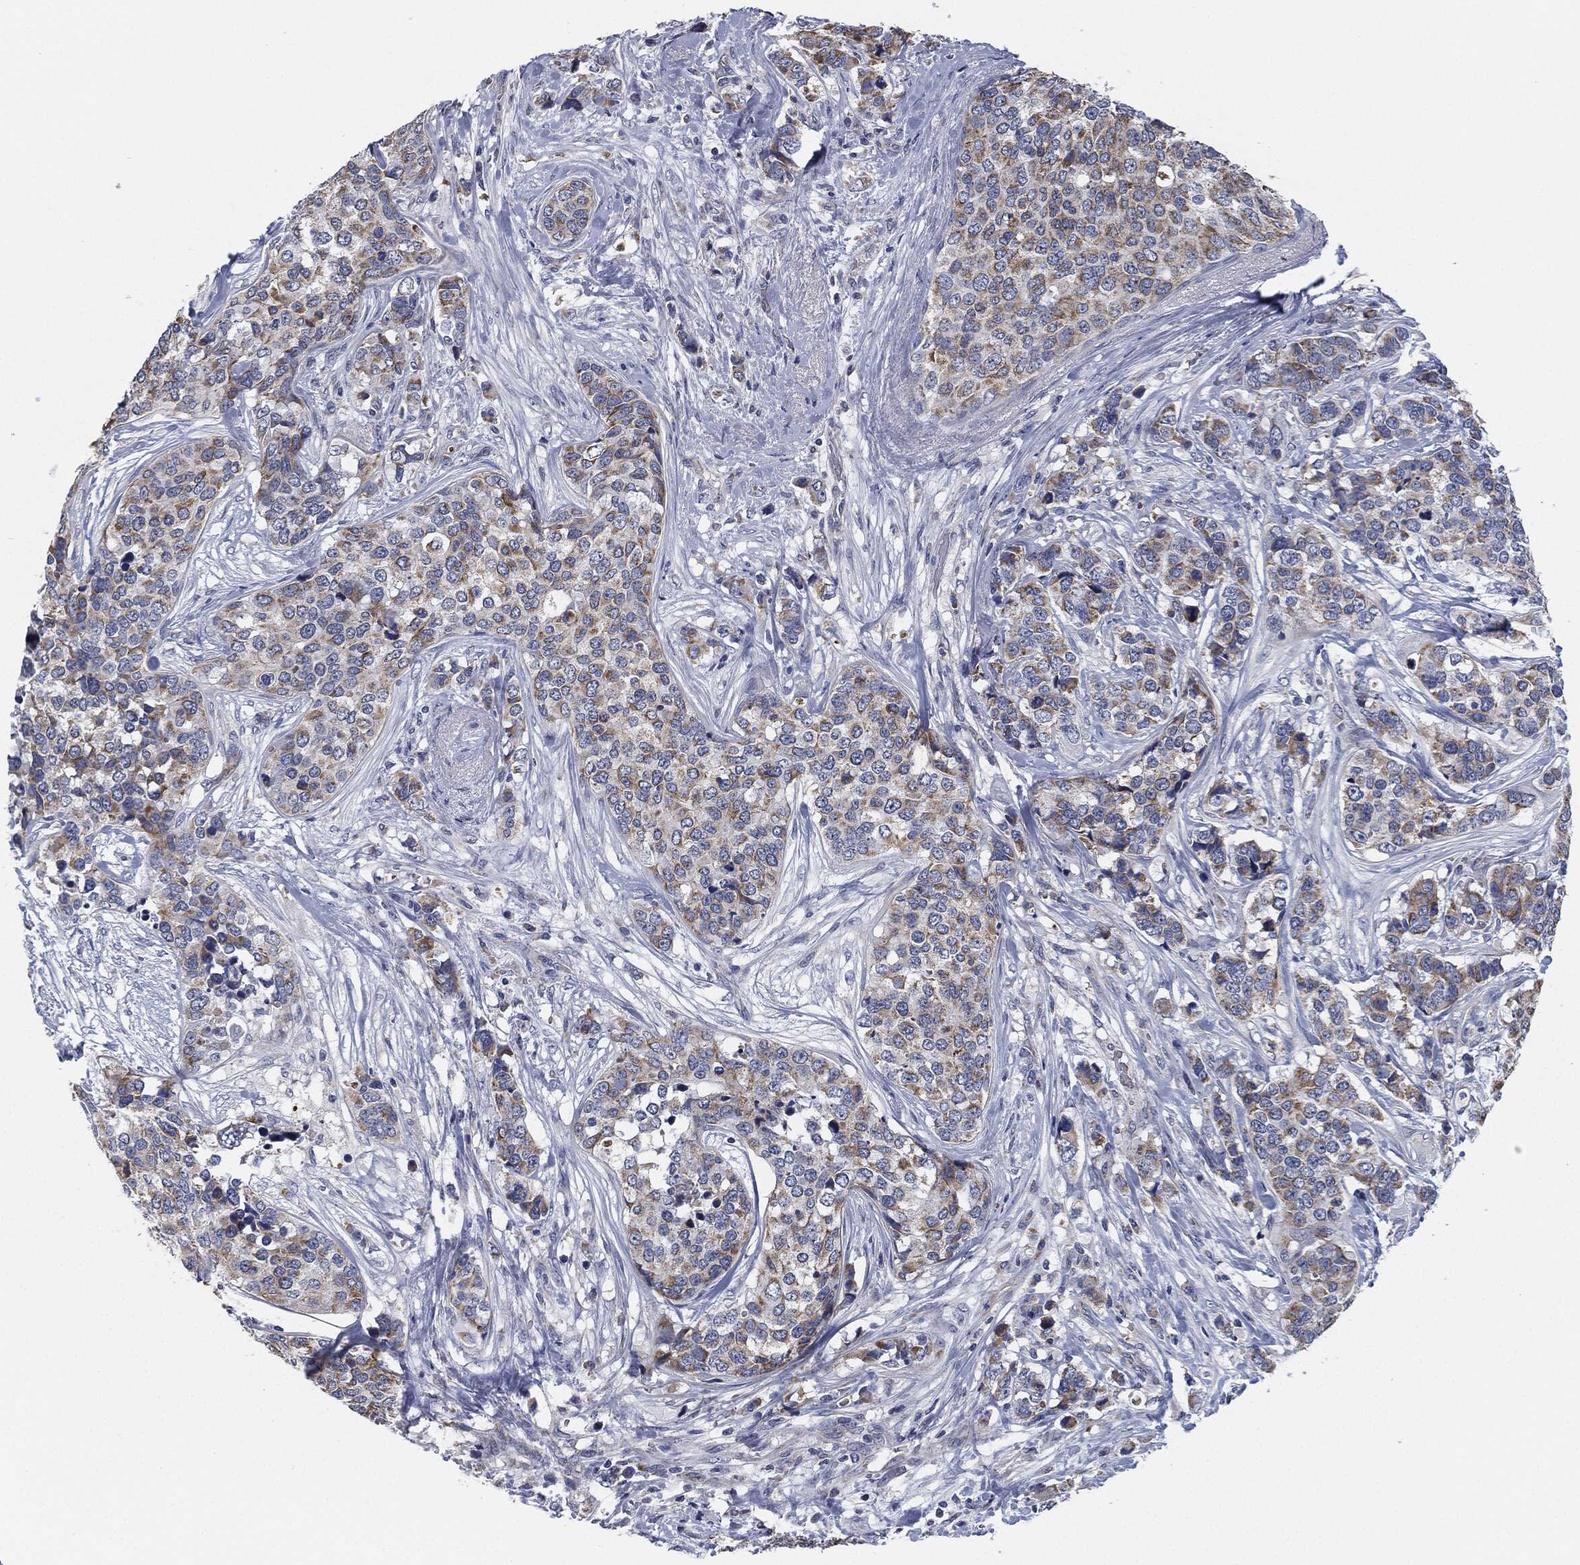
{"staining": {"intensity": "moderate", "quantity": "25%-75%", "location": "cytoplasmic/membranous"}, "tissue": "breast cancer", "cell_type": "Tumor cells", "image_type": "cancer", "snomed": [{"axis": "morphology", "description": "Lobular carcinoma"}, {"axis": "topography", "description": "Breast"}], "caption": "Immunohistochemical staining of breast cancer (lobular carcinoma) demonstrates moderate cytoplasmic/membranous protein expression in approximately 25%-75% of tumor cells.", "gene": "SIGLEC9", "patient": {"sex": "female", "age": 59}}